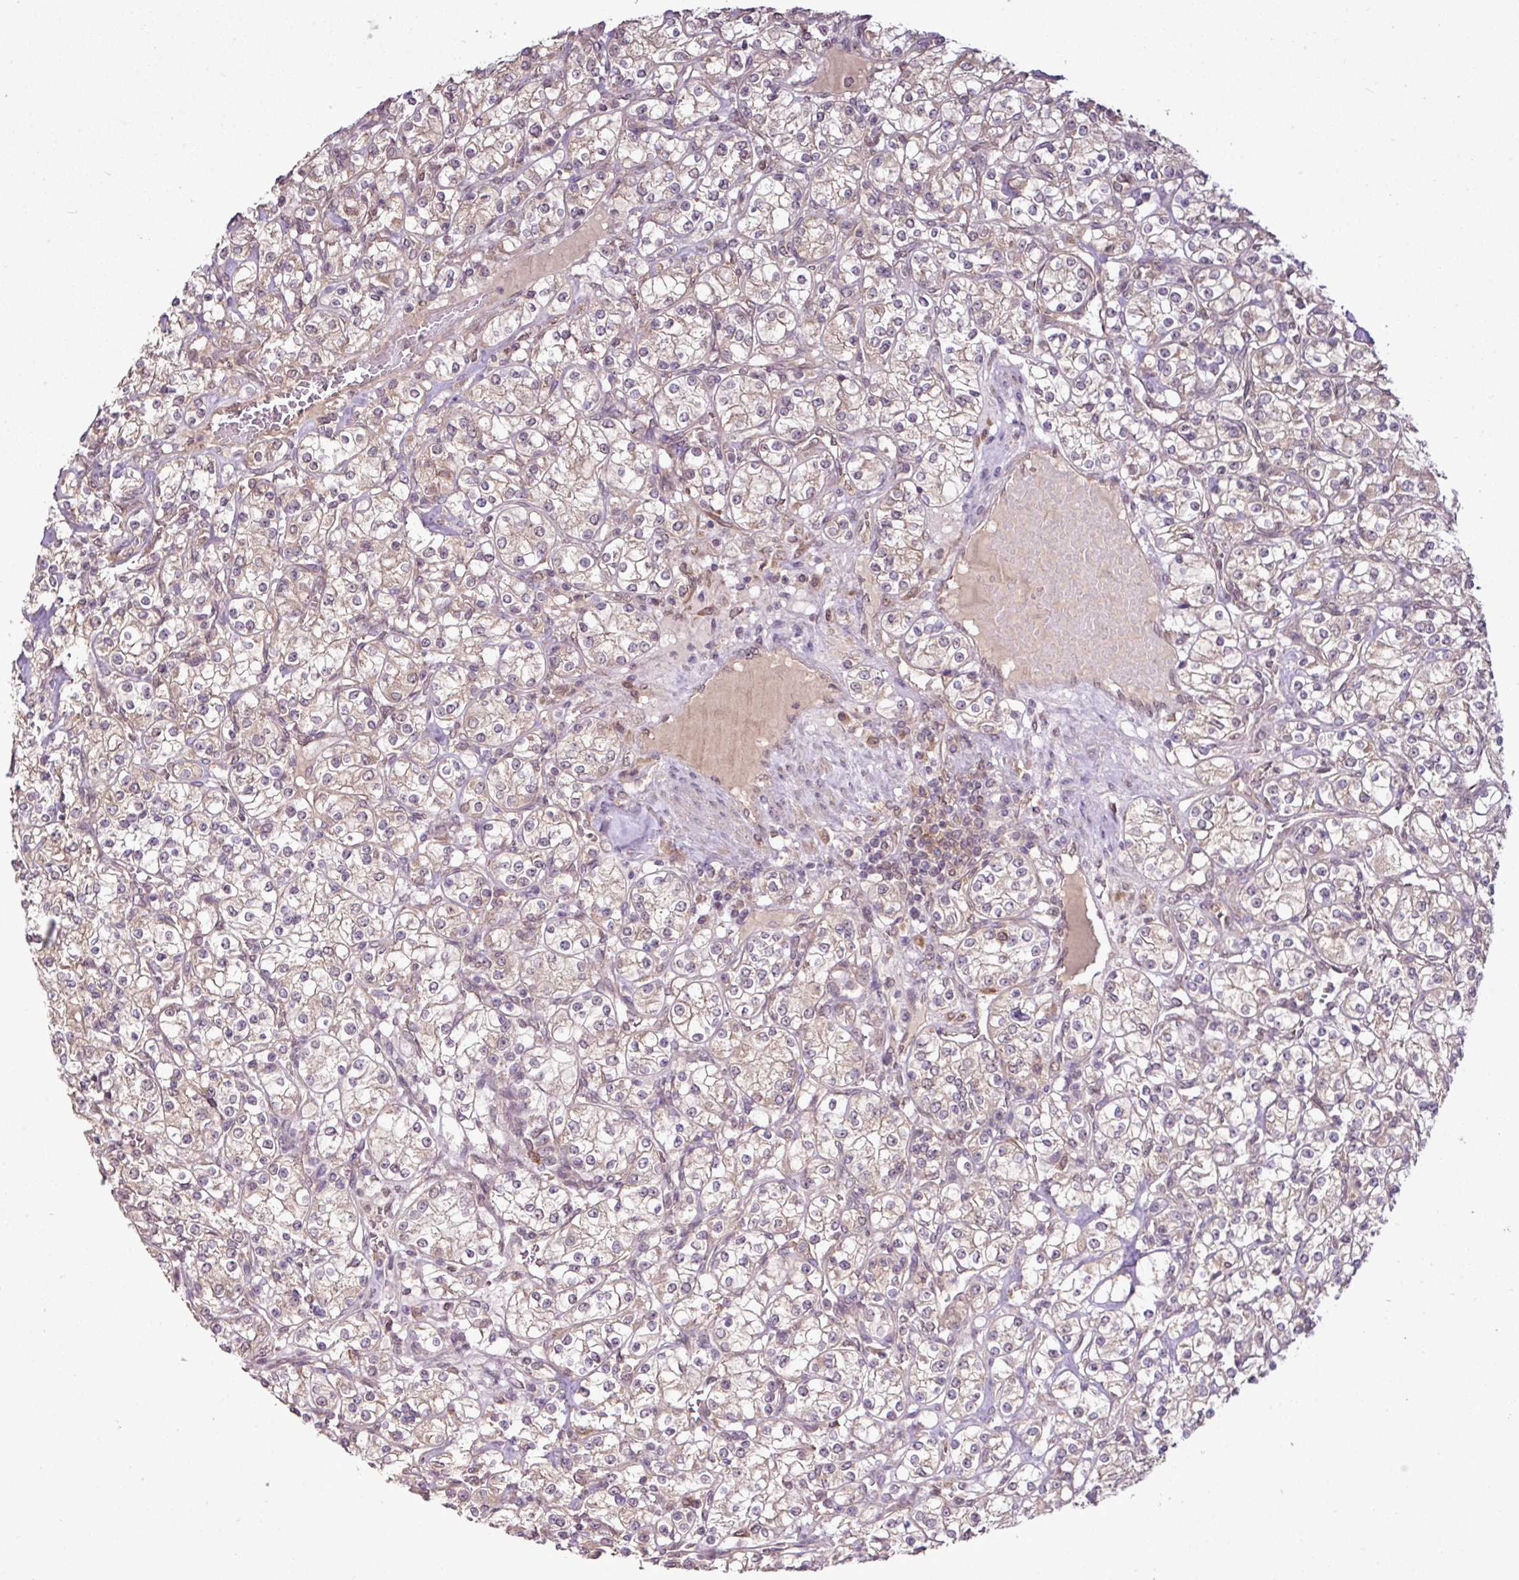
{"staining": {"intensity": "weak", "quantity": "25%-75%", "location": "cytoplasmic/membranous"}, "tissue": "renal cancer", "cell_type": "Tumor cells", "image_type": "cancer", "snomed": [{"axis": "morphology", "description": "Adenocarcinoma, NOS"}, {"axis": "topography", "description": "Kidney"}], "caption": "Immunohistochemistry (IHC) of renal adenocarcinoma shows low levels of weak cytoplasmic/membranous staining in about 25%-75% of tumor cells. The staining was performed using DAB to visualize the protein expression in brown, while the nuclei were stained in blue with hematoxylin (Magnification: 20x).", "gene": "DNAAF4", "patient": {"sex": "male", "age": 77}}